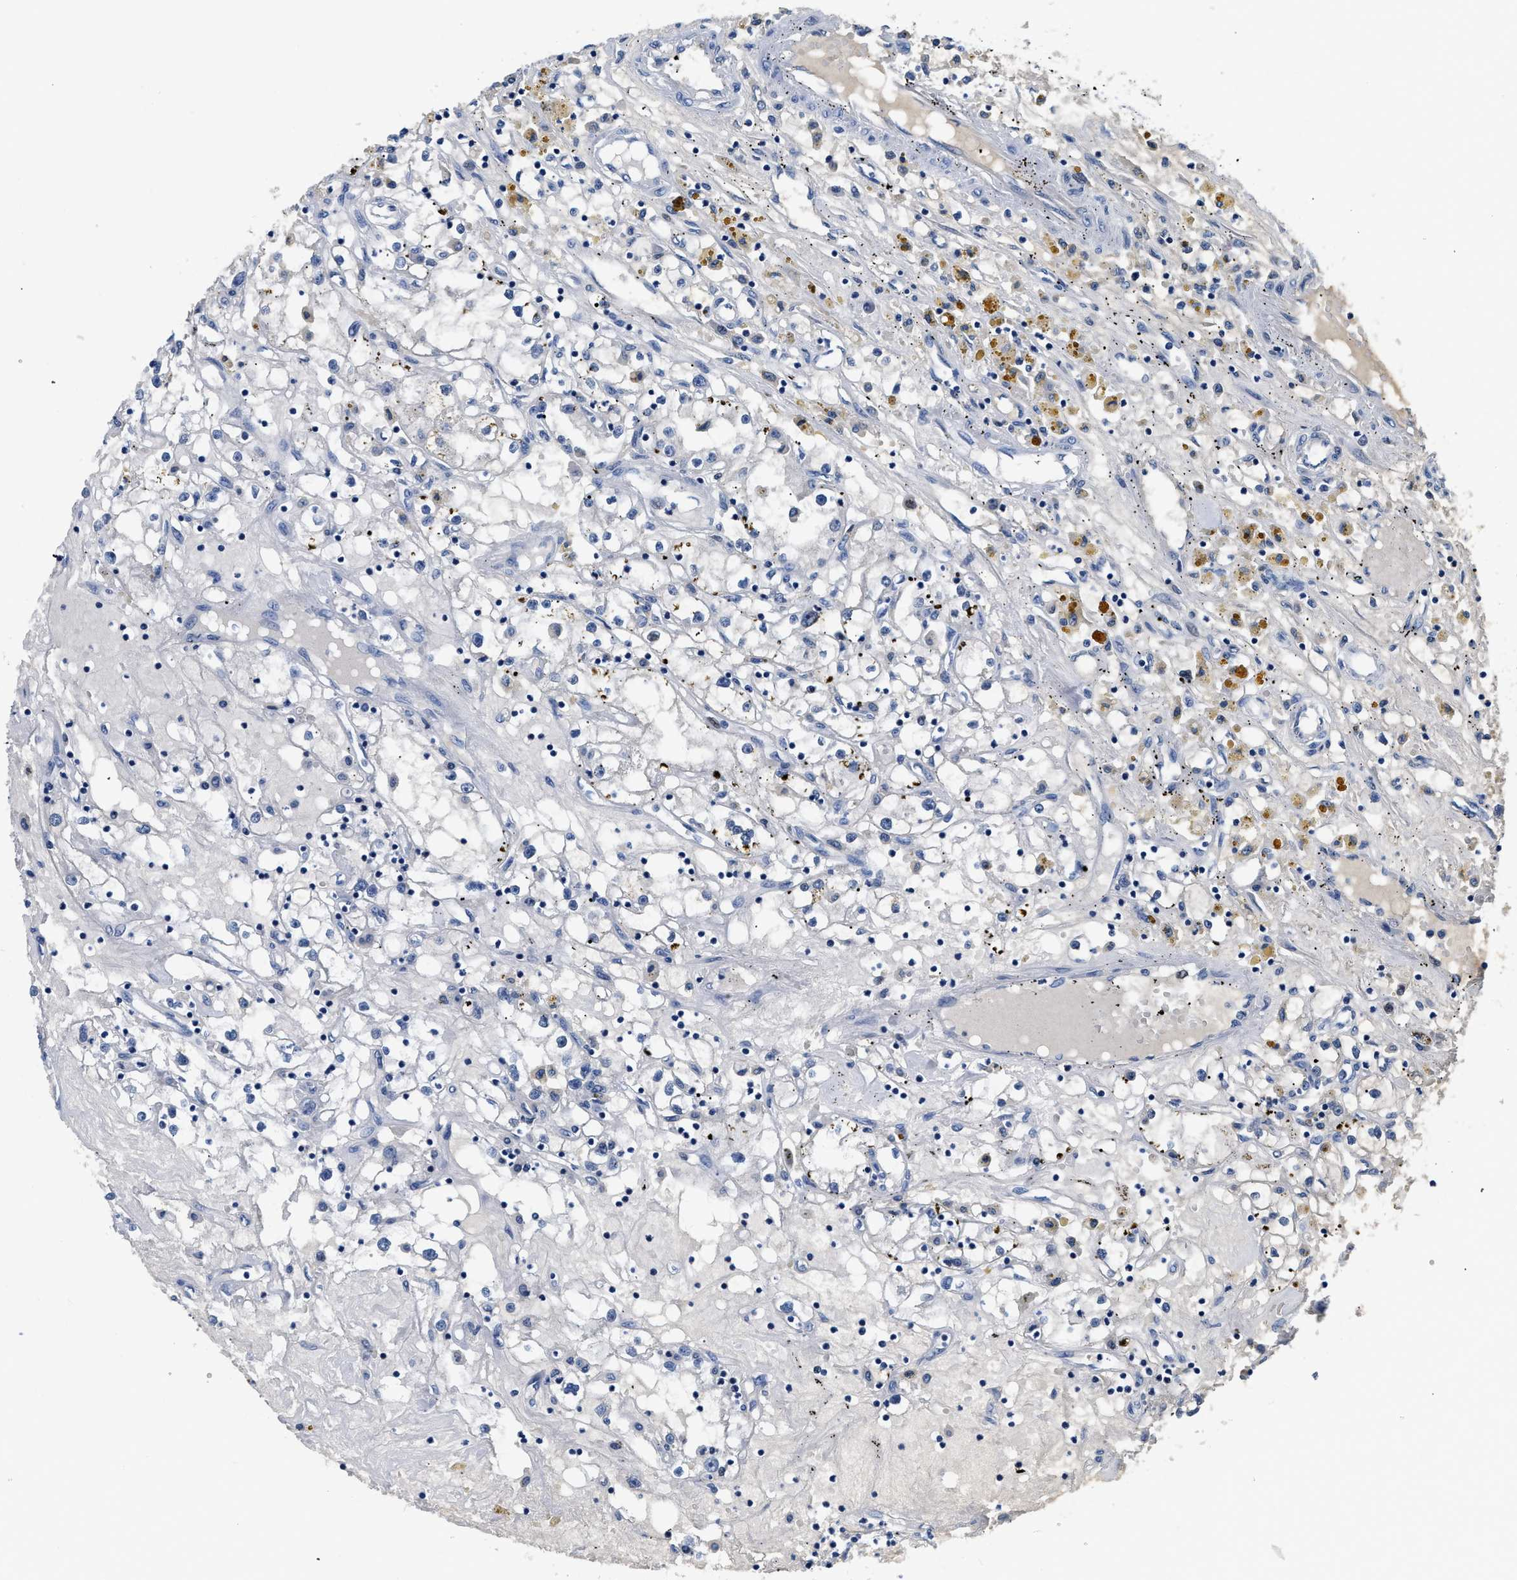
{"staining": {"intensity": "negative", "quantity": "none", "location": "none"}, "tissue": "renal cancer", "cell_type": "Tumor cells", "image_type": "cancer", "snomed": [{"axis": "morphology", "description": "Adenocarcinoma, NOS"}, {"axis": "topography", "description": "Kidney"}], "caption": "An image of human adenocarcinoma (renal) is negative for staining in tumor cells.", "gene": "PCK2", "patient": {"sex": "male", "age": 56}}